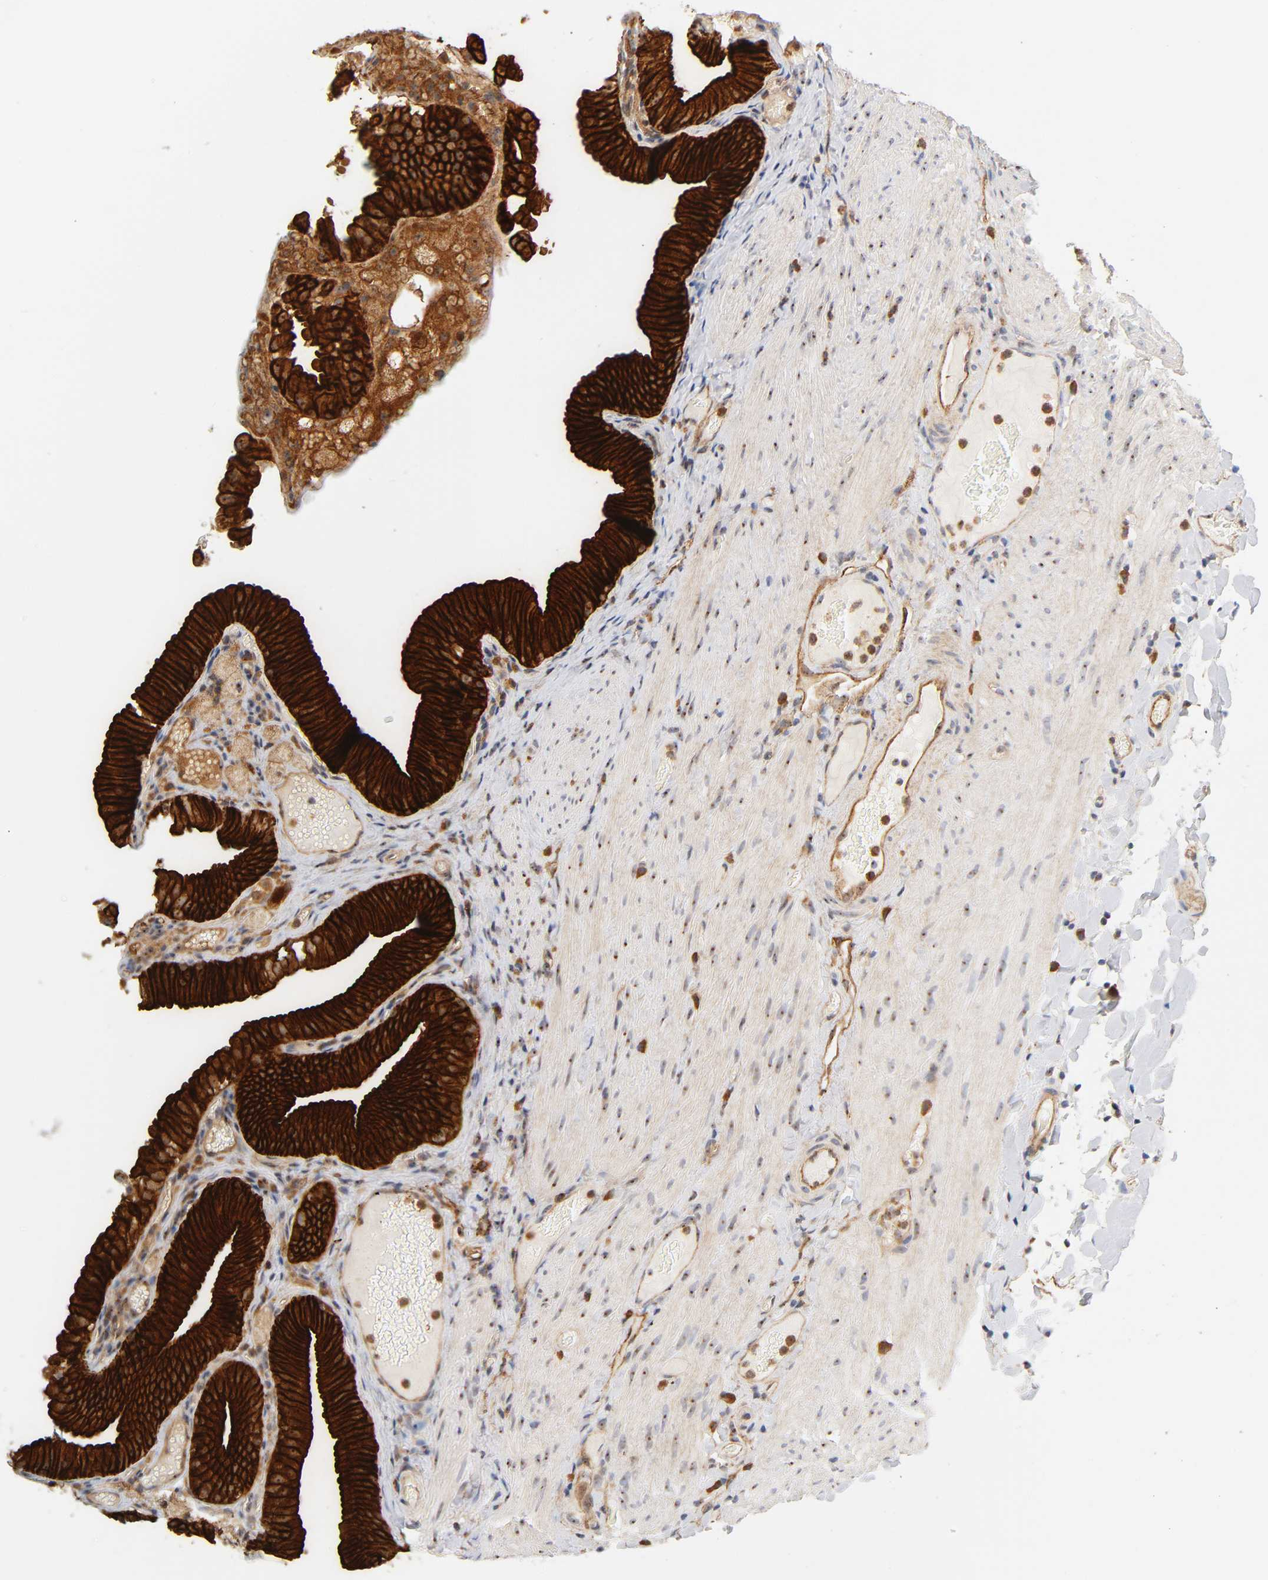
{"staining": {"intensity": "strong", "quantity": ">75%", "location": "cytoplasmic/membranous"}, "tissue": "gallbladder", "cell_type": "Glandular cells", "image_type": "normal", "snomed": [{"axis": "morphology", "description": "Normal tissue, NOS"}, {"axis": "topography", "description": "Gallbladder"}], "caption": "Benign gallbladder was stained to show a protein in brown. There is high levels of strong cytoplasmic/membranous staining in approximately >75% of glandular cells. (DAB = brown stain, brightfield microscopy at high magnification).", "gene": "PLD1", "patient": {"sex": "female", "age": 24}}